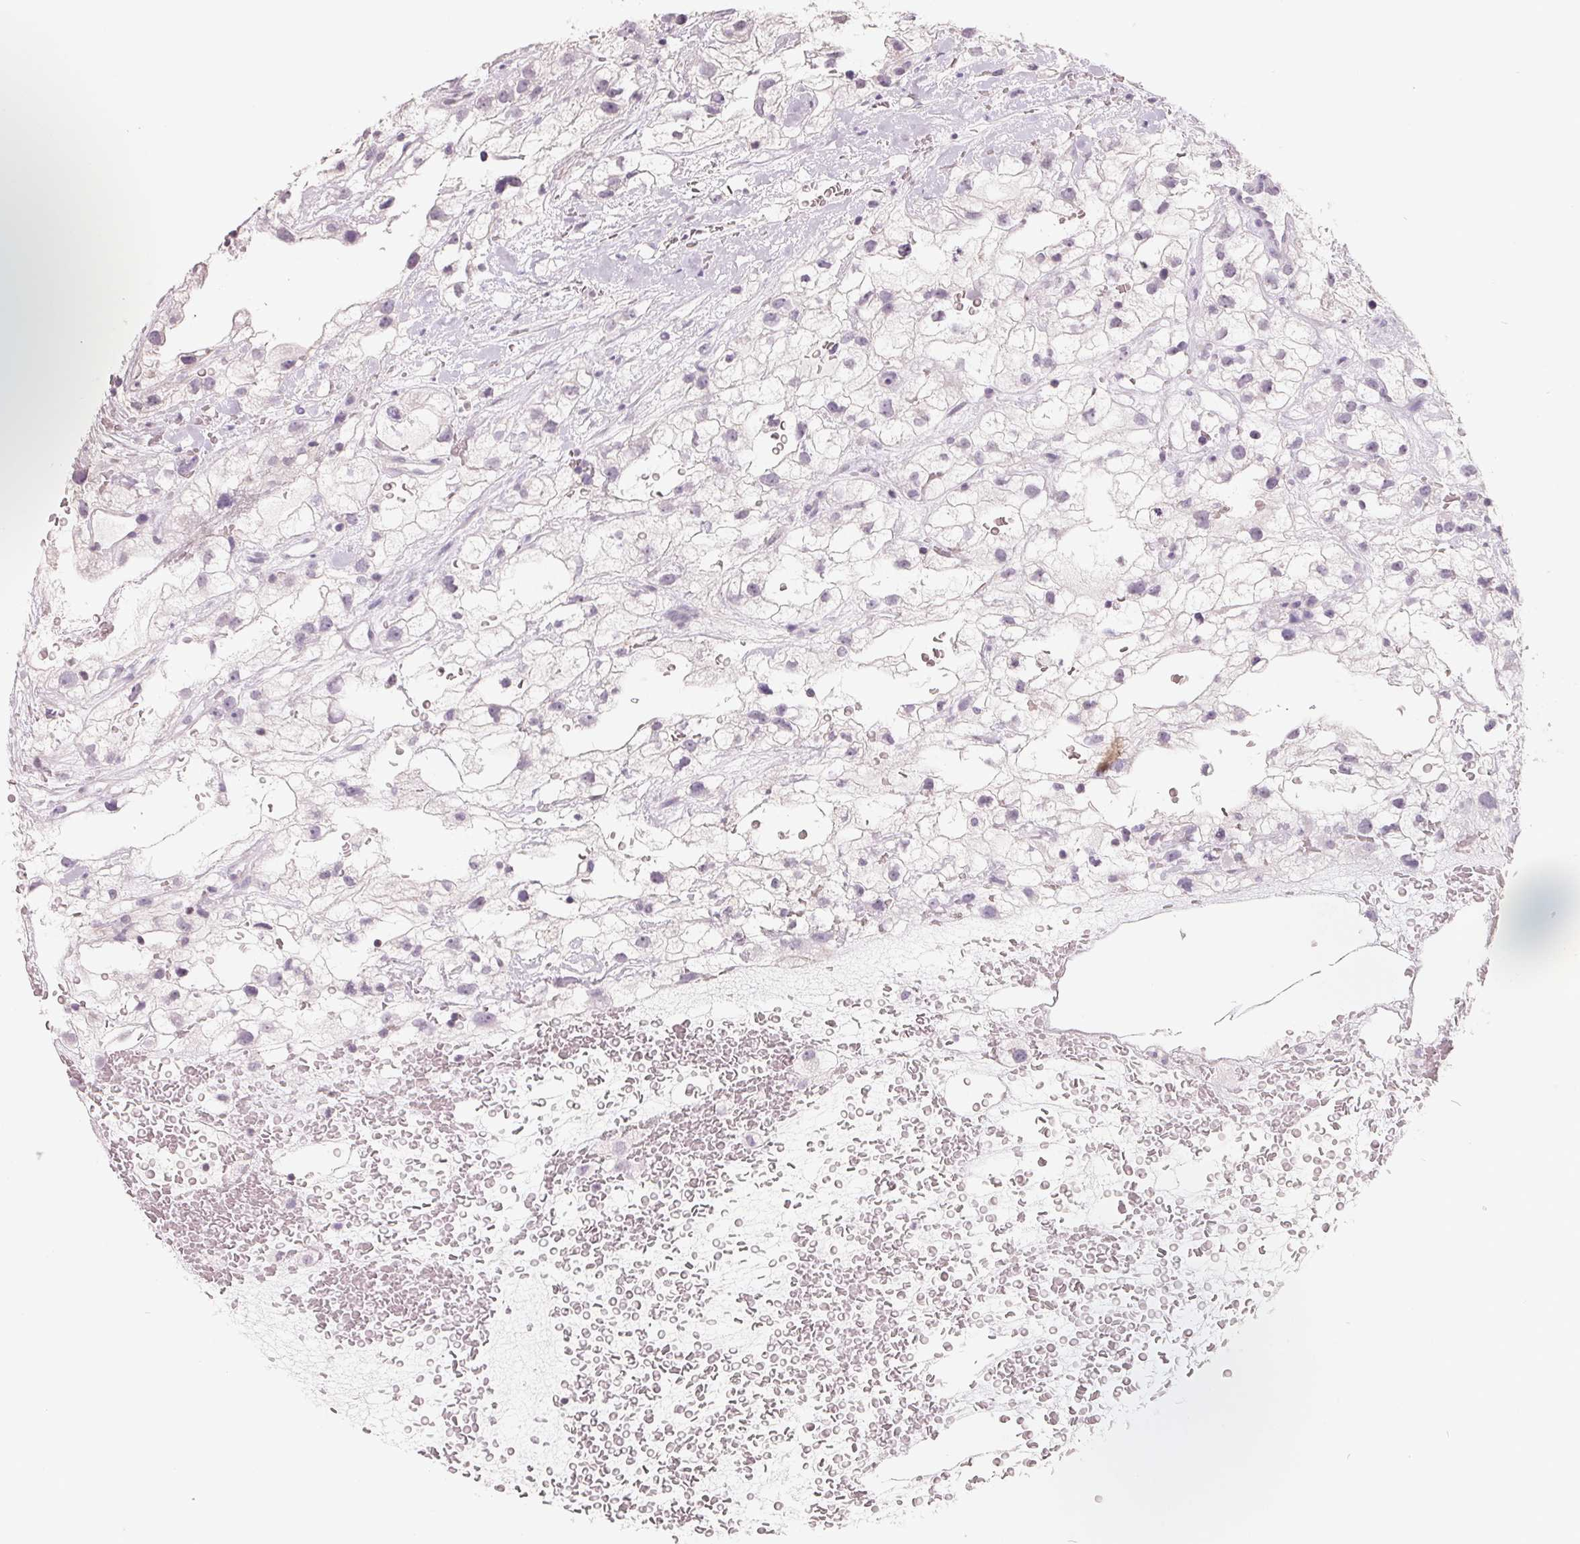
{"staining": {"intensity": "negative", "quantity": "none", "location": "none"}, "tissue": "renal cancer", "cell_type": "Tumor cells", "image_type": "cancer", "snomed": [{"axis": "morphology", "description": "Adenocarcinoma, NOS"}, {"axis": "topography", "description": "Kidney"}], "caption": "Immunohistochemistry photomicrograph of neoplastic tissue: human renal cancer (adenocarcinoma) stained with DAB demonstrates no significant protein positivity in tumor cells.", "gene": "FTCD", "patient": {"sex": "male", "age": 59}}